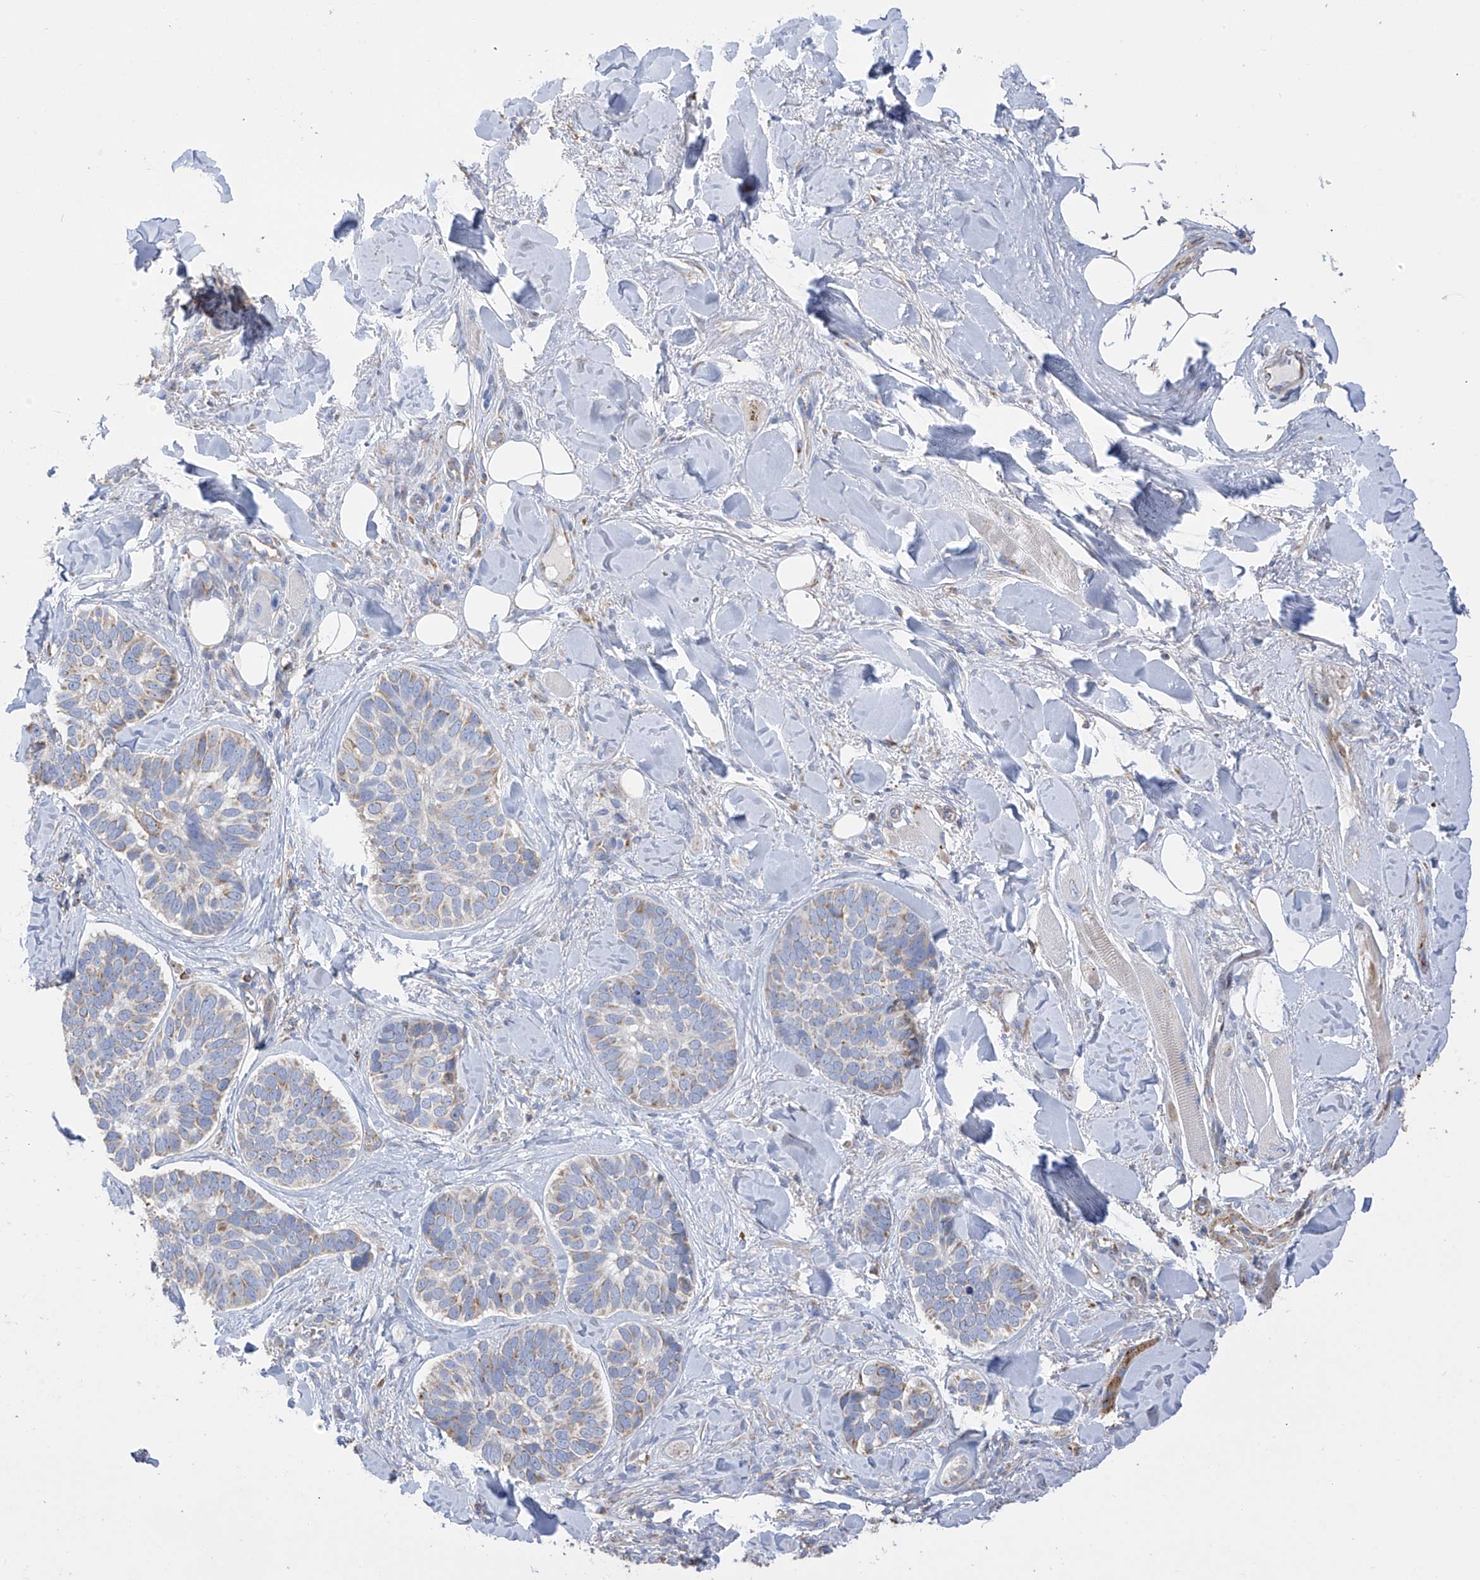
{"staining": {"intensity": "weak", "quantity": "25%-75%", "location": "cytoplasmic/membranous"}, "tissue": "skin cancer", "cell_type": "Tumor cells", "image_type": "cancer", "snomed": [{"axis": "morphology", "description": "Basal cell carcinoma"}, {"axis": "topography", "description": "Skin"}], "caption": "Human skin cancer stained with a brown dye reveals weak cytoplasmic/membranous positive expression in approximately 25%-75% of tumor cells.", "gene": "ITM2B", "patient": {"sex": "male", "age": 62}}